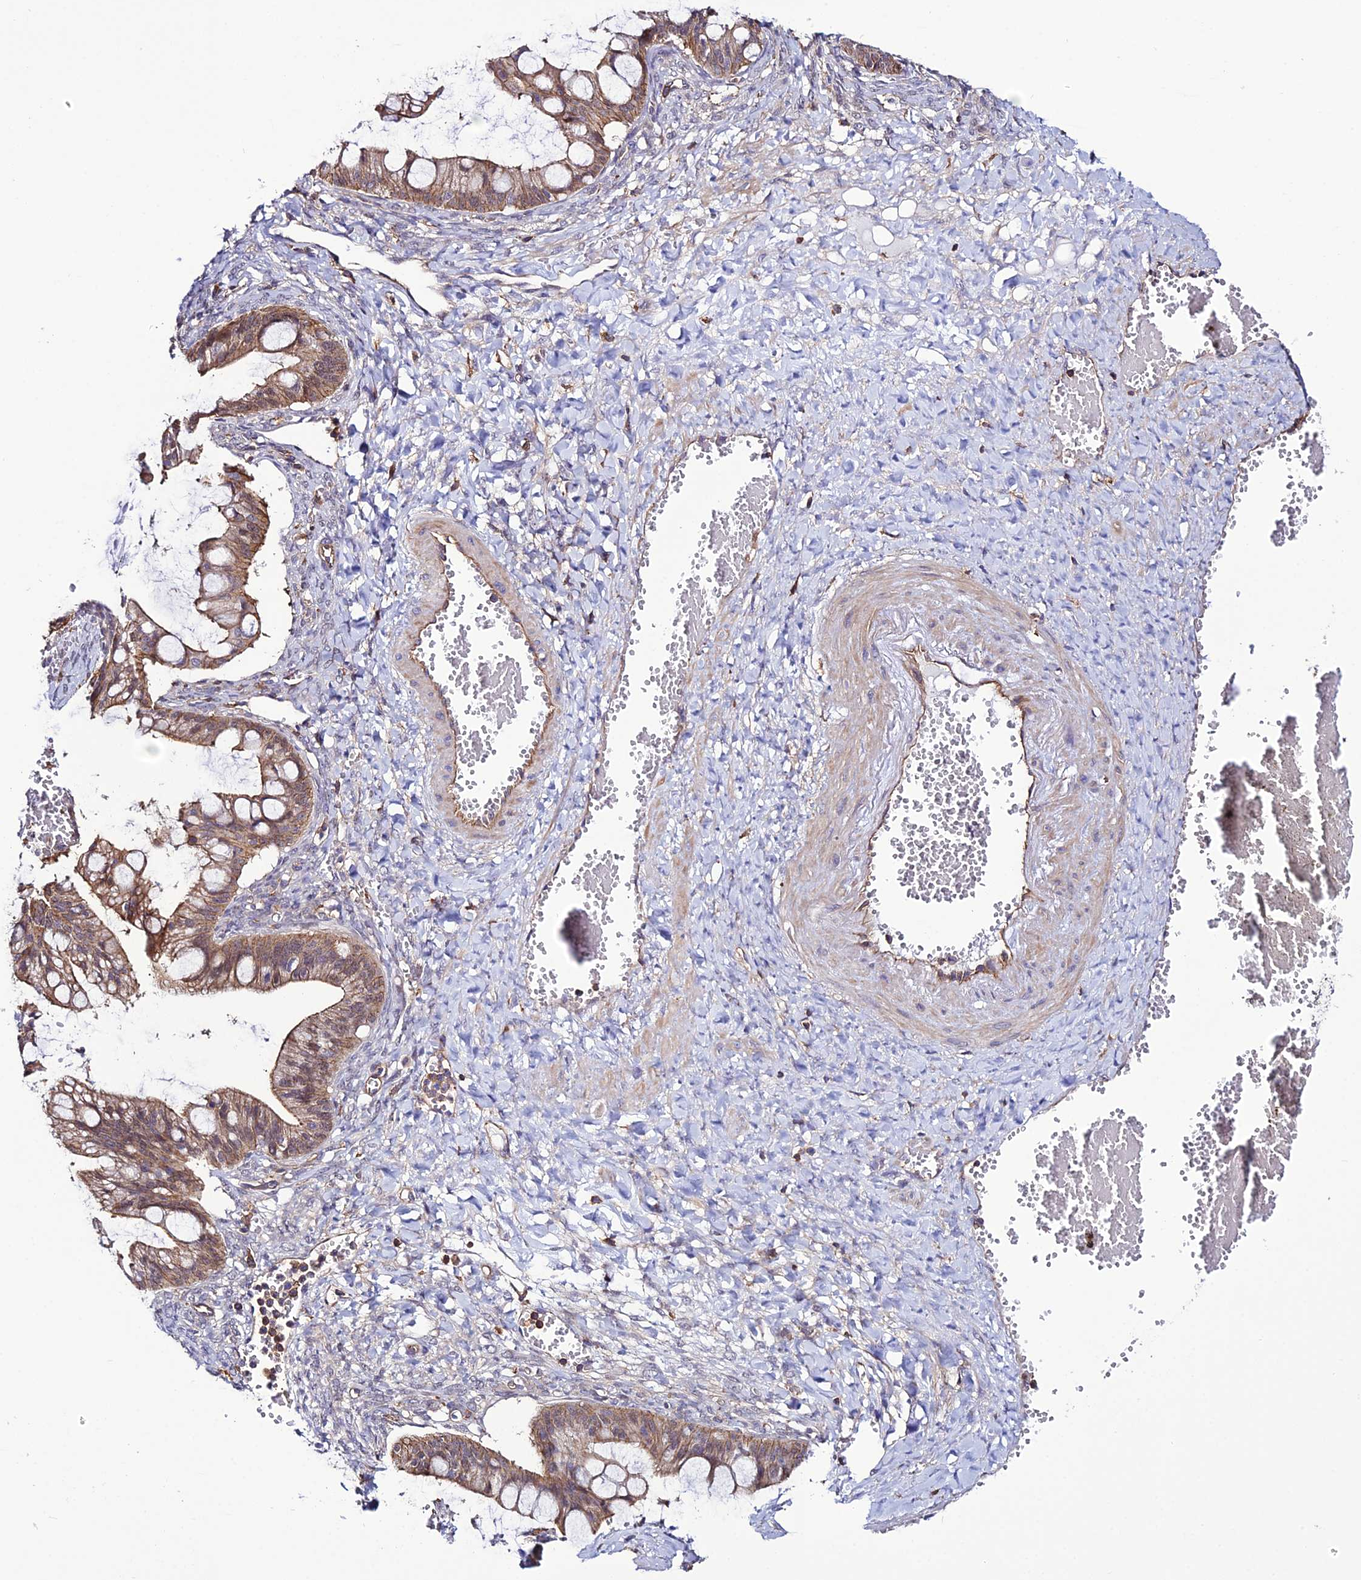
{"staining": {"intensity": "moderate", "quantity": ">75%", "location": "cytoplasmic/membranous"}, "tissue": "ovarian cancer", "cell_type": "Tumor cells", "image_type": "cancer", "snomed": [{"axis": "morphology", "description": "Cystadenocarcinoma, mucinous, NOS"}, {"axis": "topography", "description": "Ovary"}], "caption": "Immunohistochemical staining of mucinous cystadenocarcinoma (ovarian) displays medium levels of moderate cytoplasmic/membranous staining in approximately >75% of tumor cells.", "gene": "USP17L15", "patient": {"sex": "female", "age": 73}}